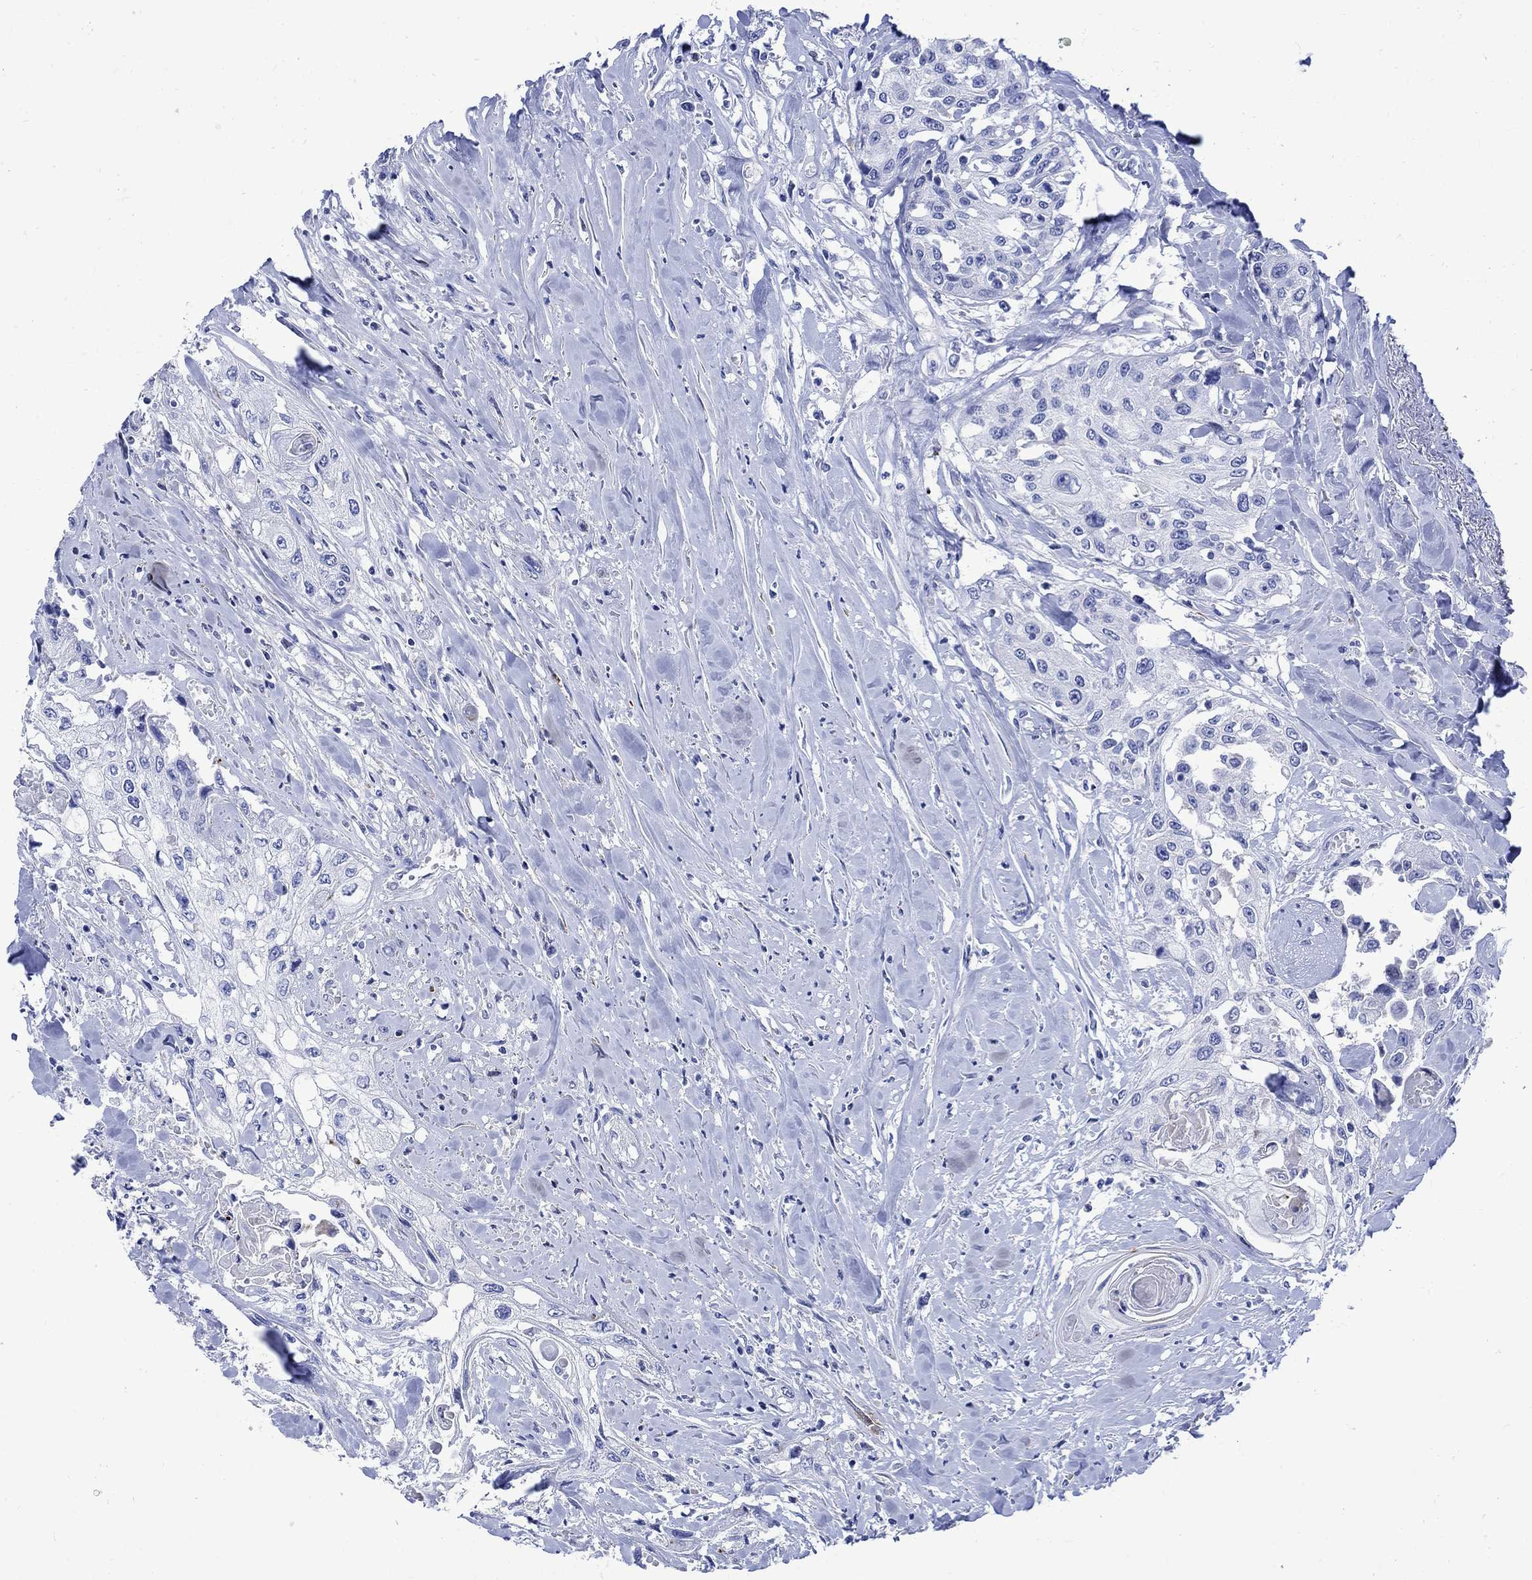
{"staining": {"intensity": "negative", "quantity": "none", "location": "none"}, "tissue": "head and neck cancer", "cell_type": "Tumor cells", "image_type": "cancer", "snomed": [{"axis": "morphology", "description": "Normal tissue, NOS"}, {"axis": "morphology", "description": "Squamous cell carcinoma, NOS"}, {"axis": "topography", "description": "Oral tissue"}, {"axis": "topography", "description": "Peripheral nerve tissue"}, {"axis": "topography", "description": "Head-Neck"}], "caption": "Tumor cells show no significant positivity in head and neck cancer.", "gene": "PARVB", "patient": {"sex": "female", "age": 59}}